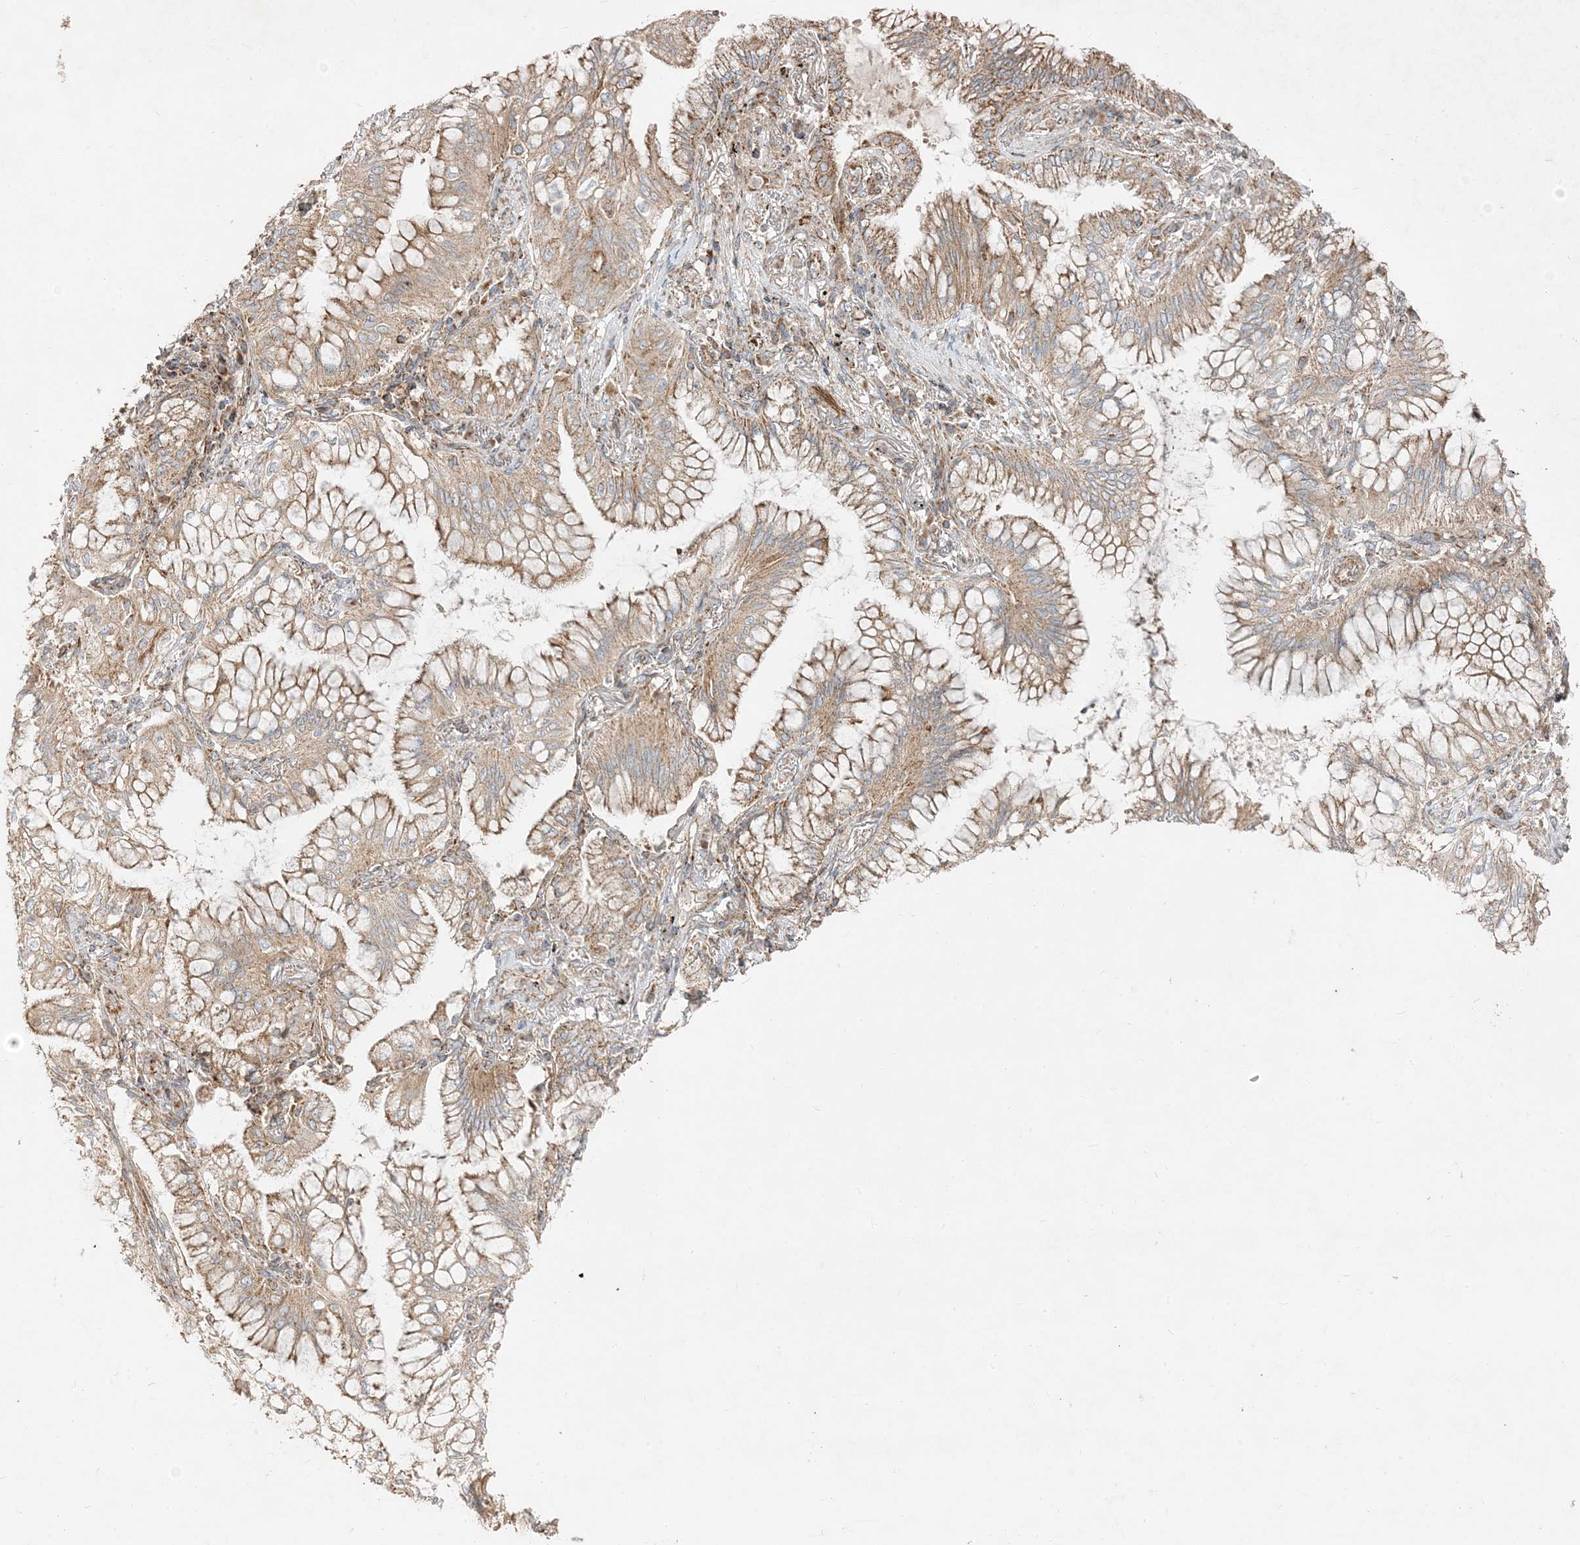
{"staining": {"intensity": "moderate", "quantity": ">75%", "location": "cytoplasmic/membranous"}, "tissue": "lung cancer", "cell_type": "Tumor cells", "image_type": "cancer", "snomed": [{"axis": "morphology", "description": "Adenocarcinoma, NOS"}, {"axis": "topography", "description": "Lung"}], "caption": "Lung cancer stained with DAB immunohistochemistry demonstrates medium levels of moderate cytoplasmic/membranous staining in approximately >75% of tumor cells. (DAB (3,3'-diaminobenzidine) IHC with brightfield microscopy, high magnification).", "gene": "AARS2", "patient": {"sex": "female", "age": 70}}